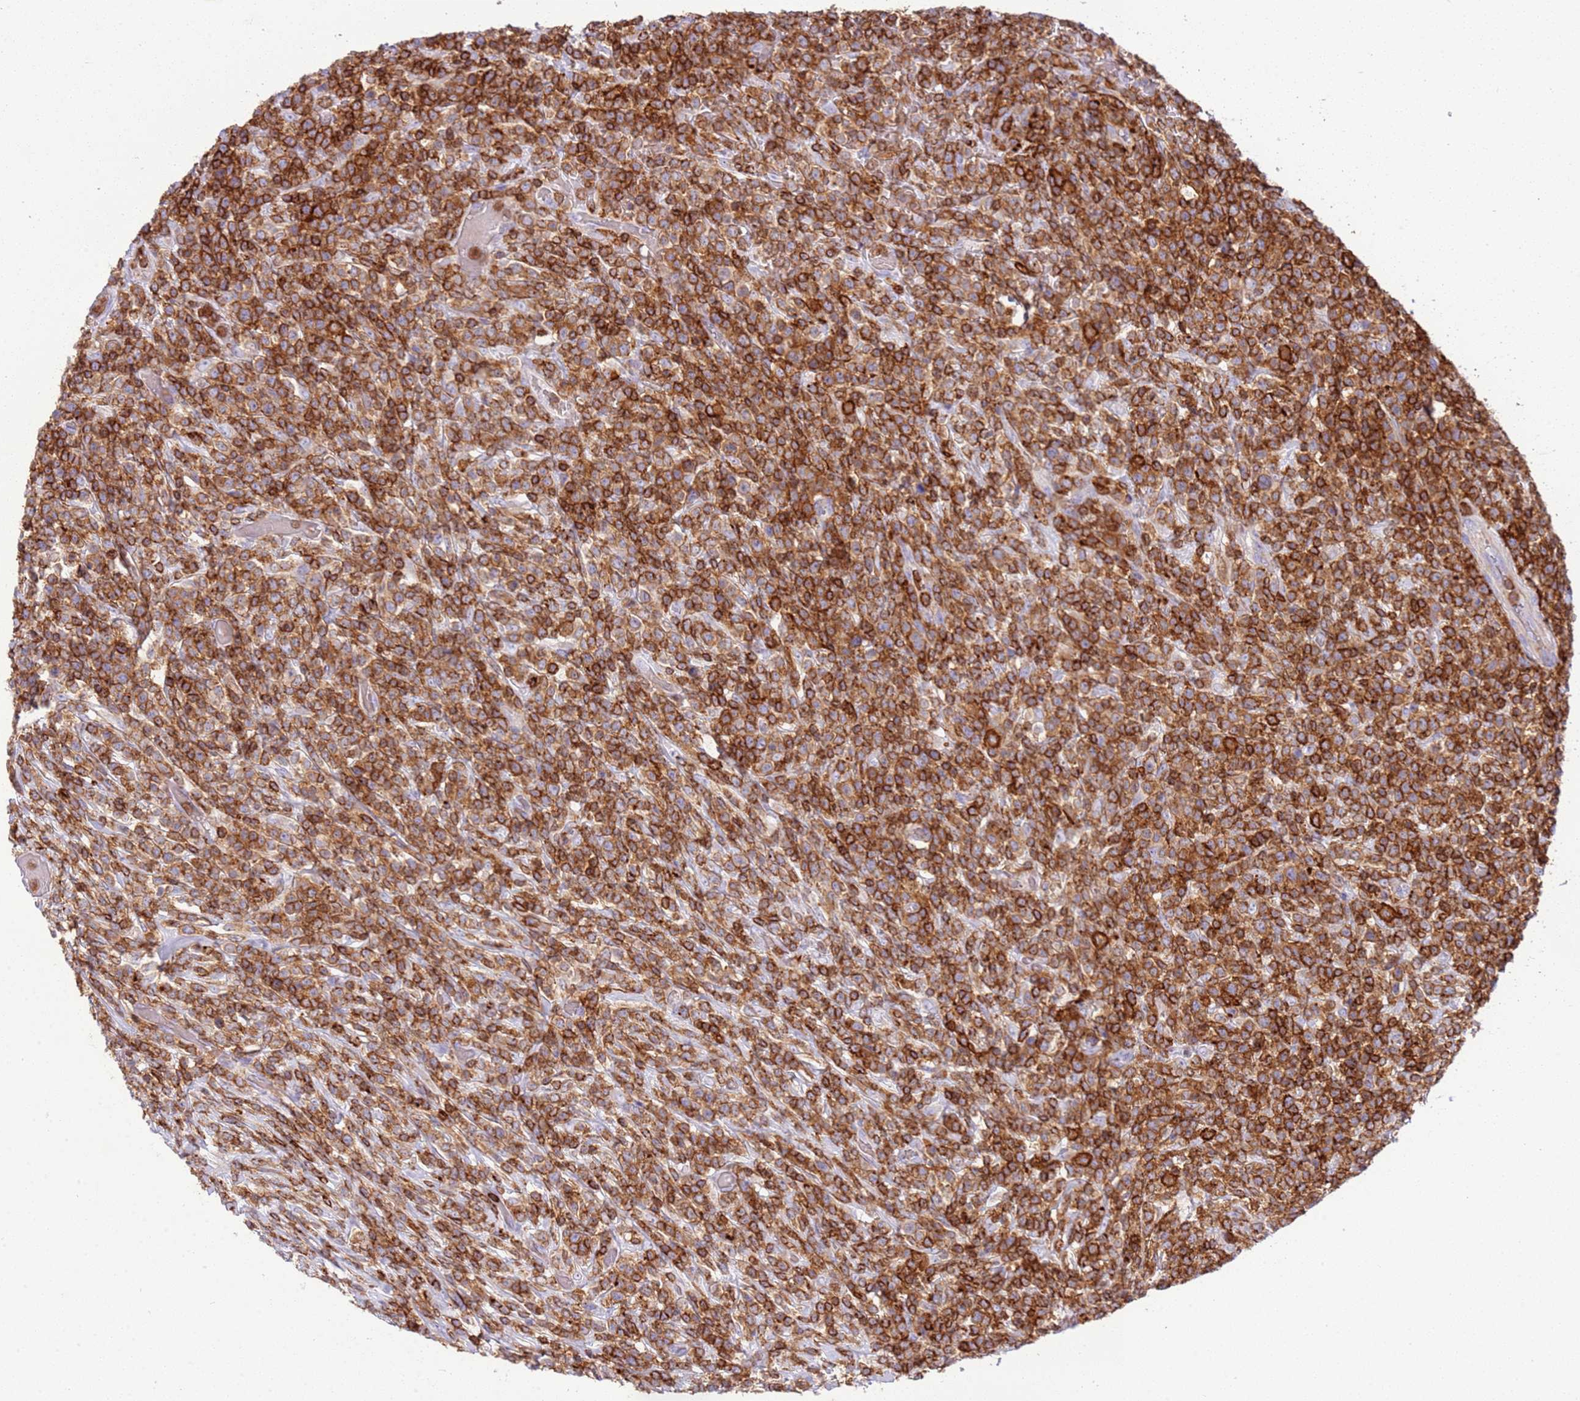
{"staining": {"intensity": "strong", "quantity": ">75%", "location": "cytoplasmic/membranous"}, "tissue": "lymphoma", "cell_type": "Tumor cells", "image_type": "cancer", "snomed": [{"axis": "morphology", "description": "Malignant lymphoma, non-Hodgkin's type, High grade"}, {"axis": "topography", "description": "Colon"}], "caption": "A high-resolution micrograph shows immunohistochemistry staining of lymphoma, which exhibits strong cytoplasmic/membranous expression in approximately >75% of tumor cells. Nuclei are stained in blue.", "gene": "TTPAL", "patient": {"sex": "female", "age": 53}}